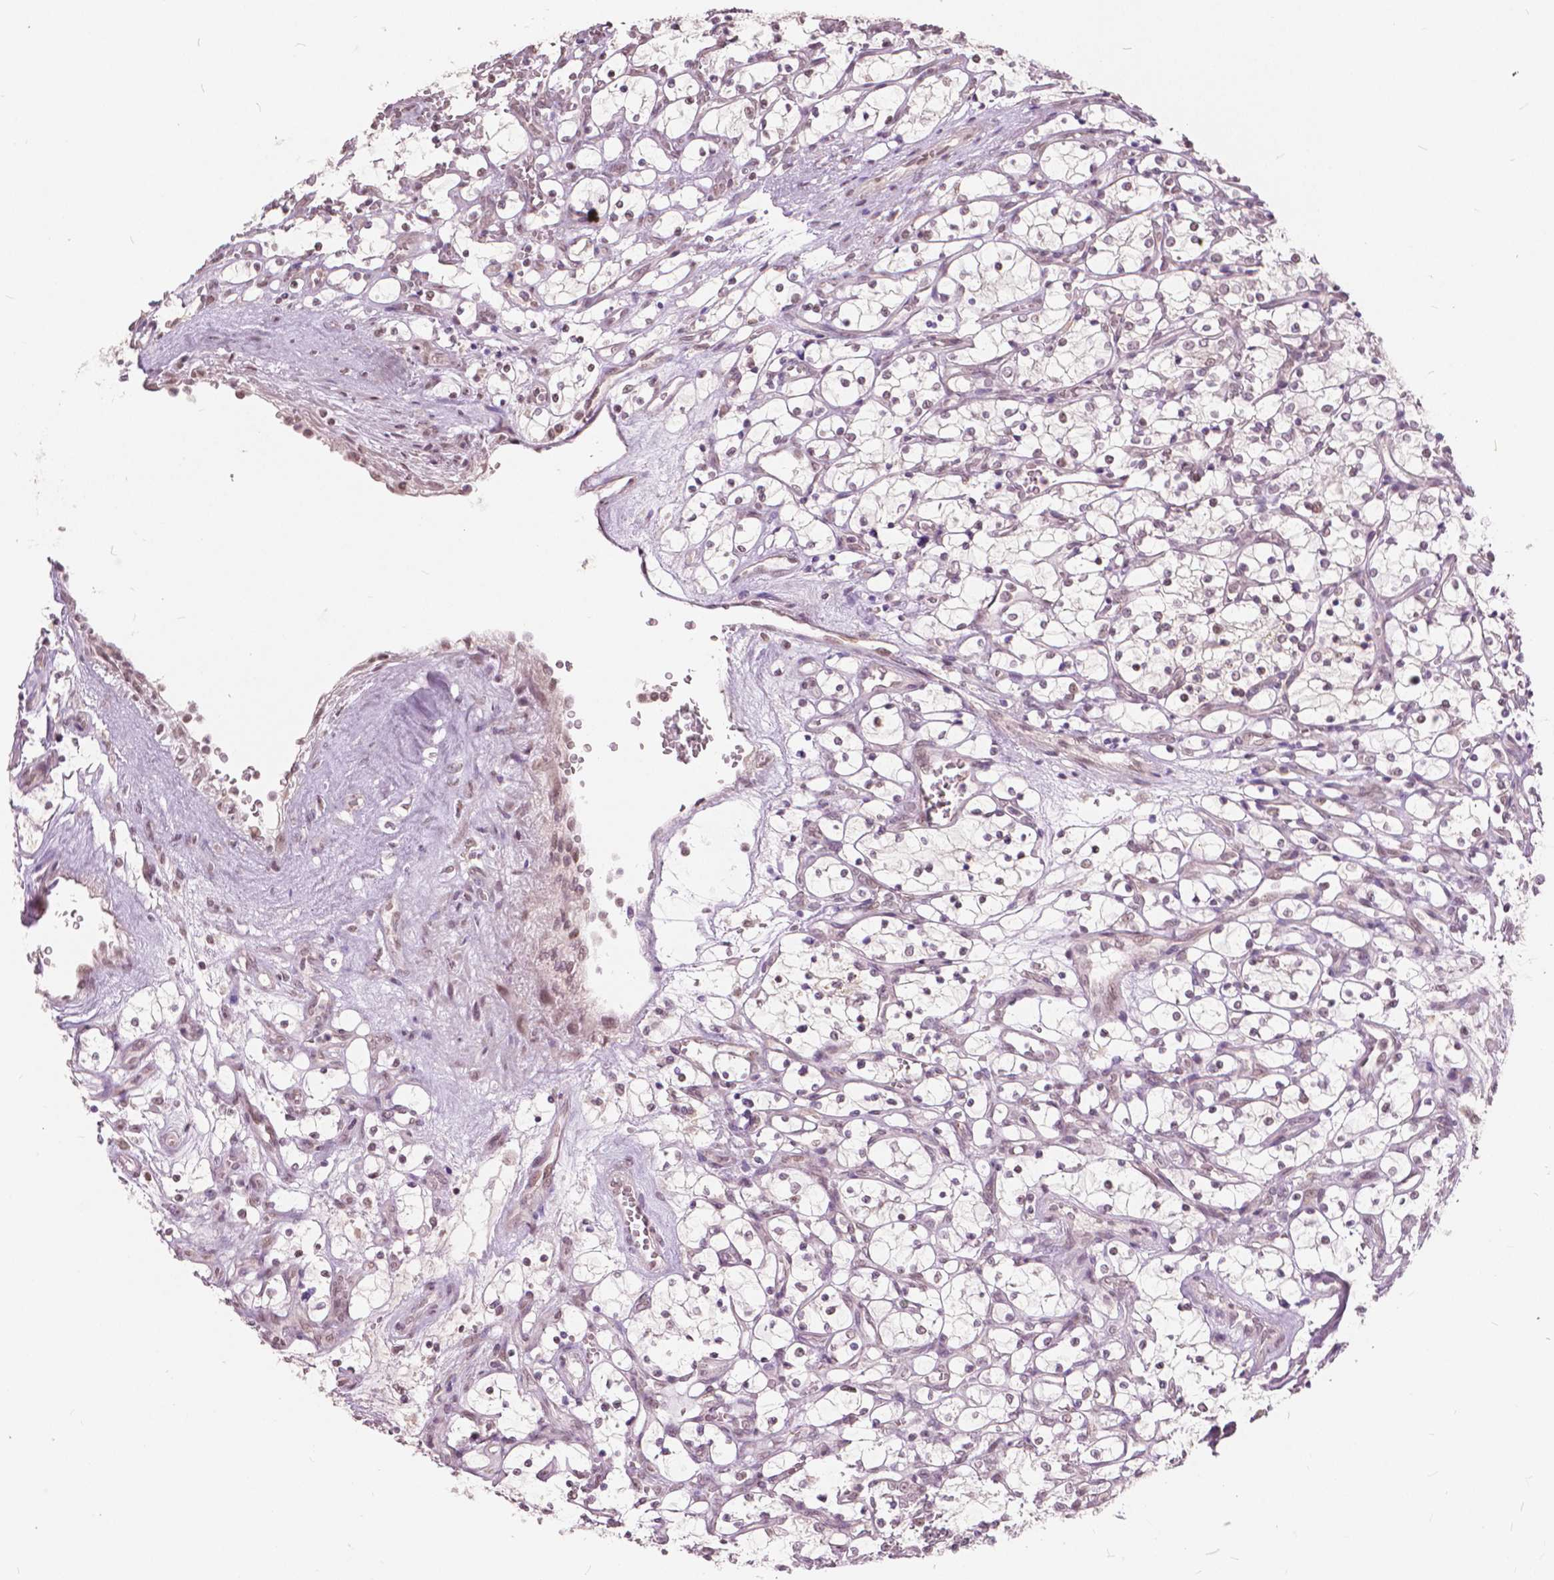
{"staining": {"intensity": "weak", "quantity": "25%-75%", "location": "nuclear"}, "tissue": "renal cancer", "cell_type": "Tumor cells", "image_type": "cancer", "snomed": [{"axis": "morphology", "description": "Adenocarcinoma, NOS"}, {"axis": "topography", "description": "Kidney"}], "caption": "Protein analysis of renal cancer tissue exhibits weak nuclear positivity in about 25%-75% of tumor cells. Using DAB (brown) and hematoxylin (blue) stains, captured at high magnification using brightfield microscopy.", "gene": "HOXA10", "patient": {"sex": "female", "age": 69}}